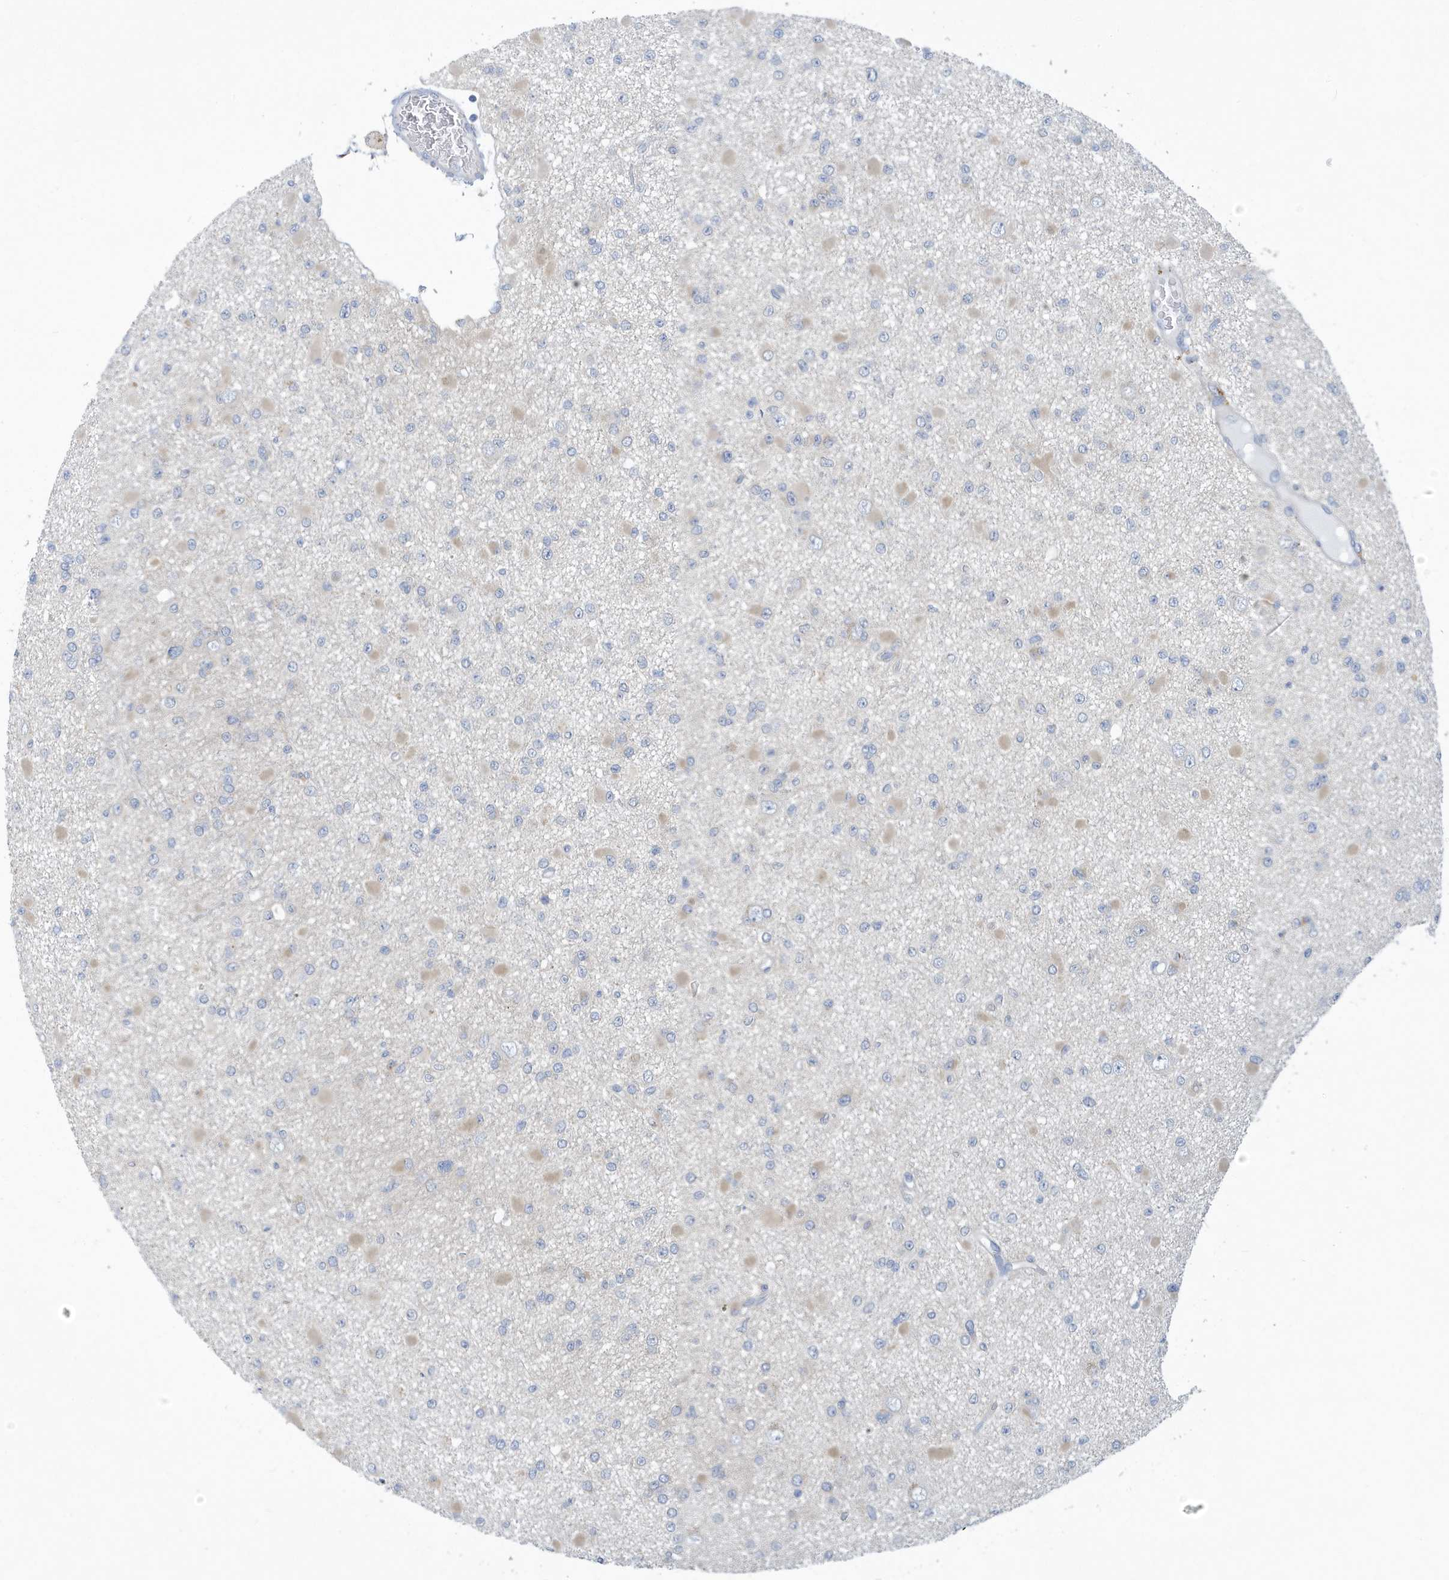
{"staining": {"intensity": "negative", "quantity": "none", "location": "none"}, "tissue": "glioma", "cell_type": "Tumor cells", "image_type": "cancer", "snomed": [{"axis": "morphology", "description": "Glioma, malignant, Low grade"}, {"axis": "topography", "description": "Brain"}], "caption": "Micrograph shows no significant protein staining in tumor cells of malignant glioma (low-grade). Brightfield microscopy of IHC stained with DAB (3,3'-diaminobenzidine) (brown) and hematoxylin (blue), captured at high magnification.", "gene": "VTA1", "patient": {"sex": "female", "age": 22}}